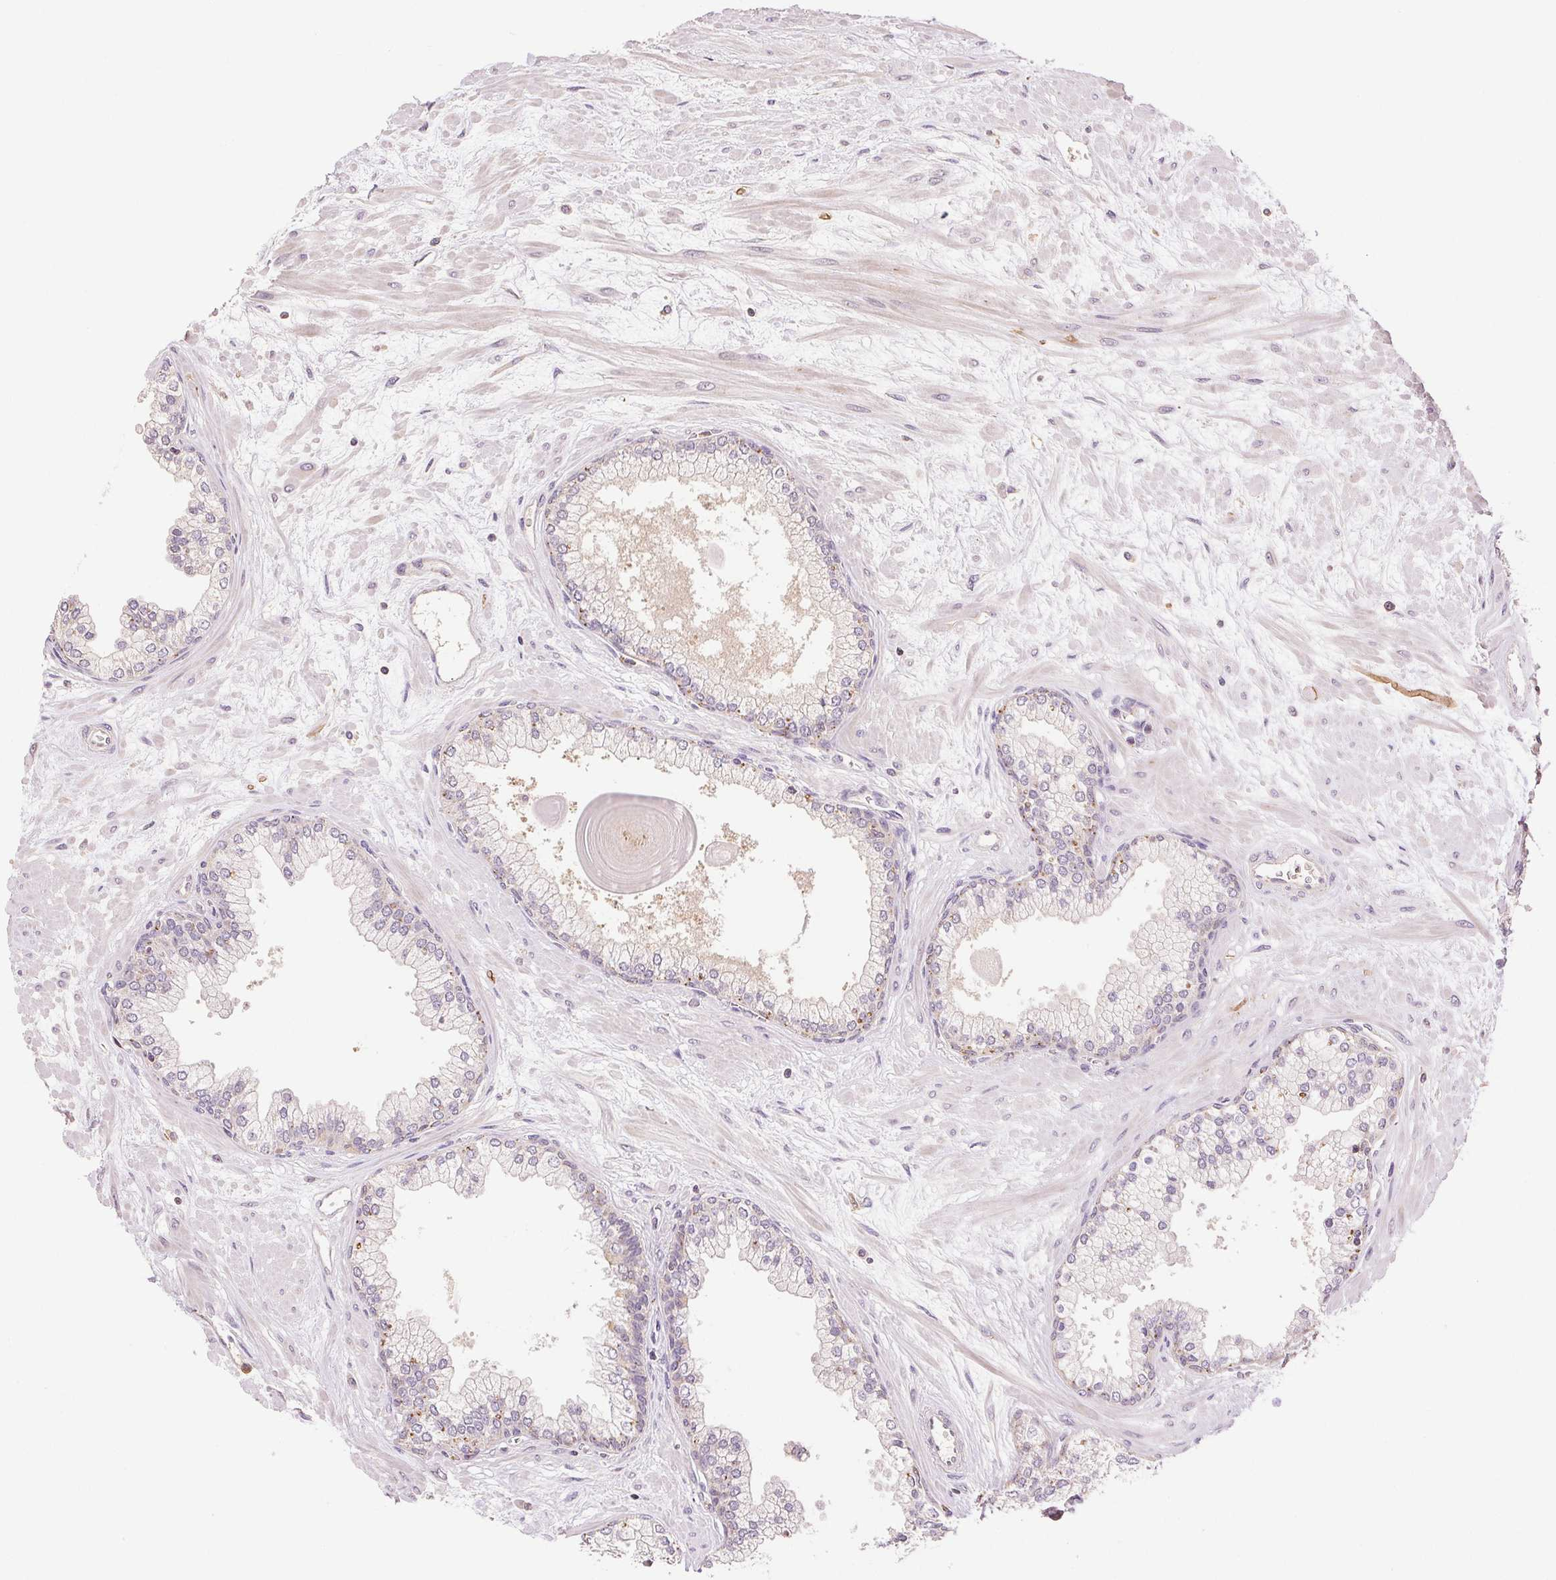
{"staining": {"intensity": "weak", "quantity": "<25%", "location": "cytoplasmic/membranous"}, "tissue": "prostate", "cell_type": "Glandular cells", "image_type": "normal", "snomed": [{"axis": "morphology", "description": "Normal tissue, NOS"}, {"axis": "topography", "description": "Prostate"}, {"axis": "topography", "description": "Peripheral nerve tissue"}], "caption": "High magnification brightfield microscopy of benign prostate stained with DAB (3,3'-diaminobenzidine) (brown) and counterstained with hematoxylin (blue): glandular cells show no significant staining.", "gene": "TMEM253", "patient": {"sex": "male", "age": 61}}